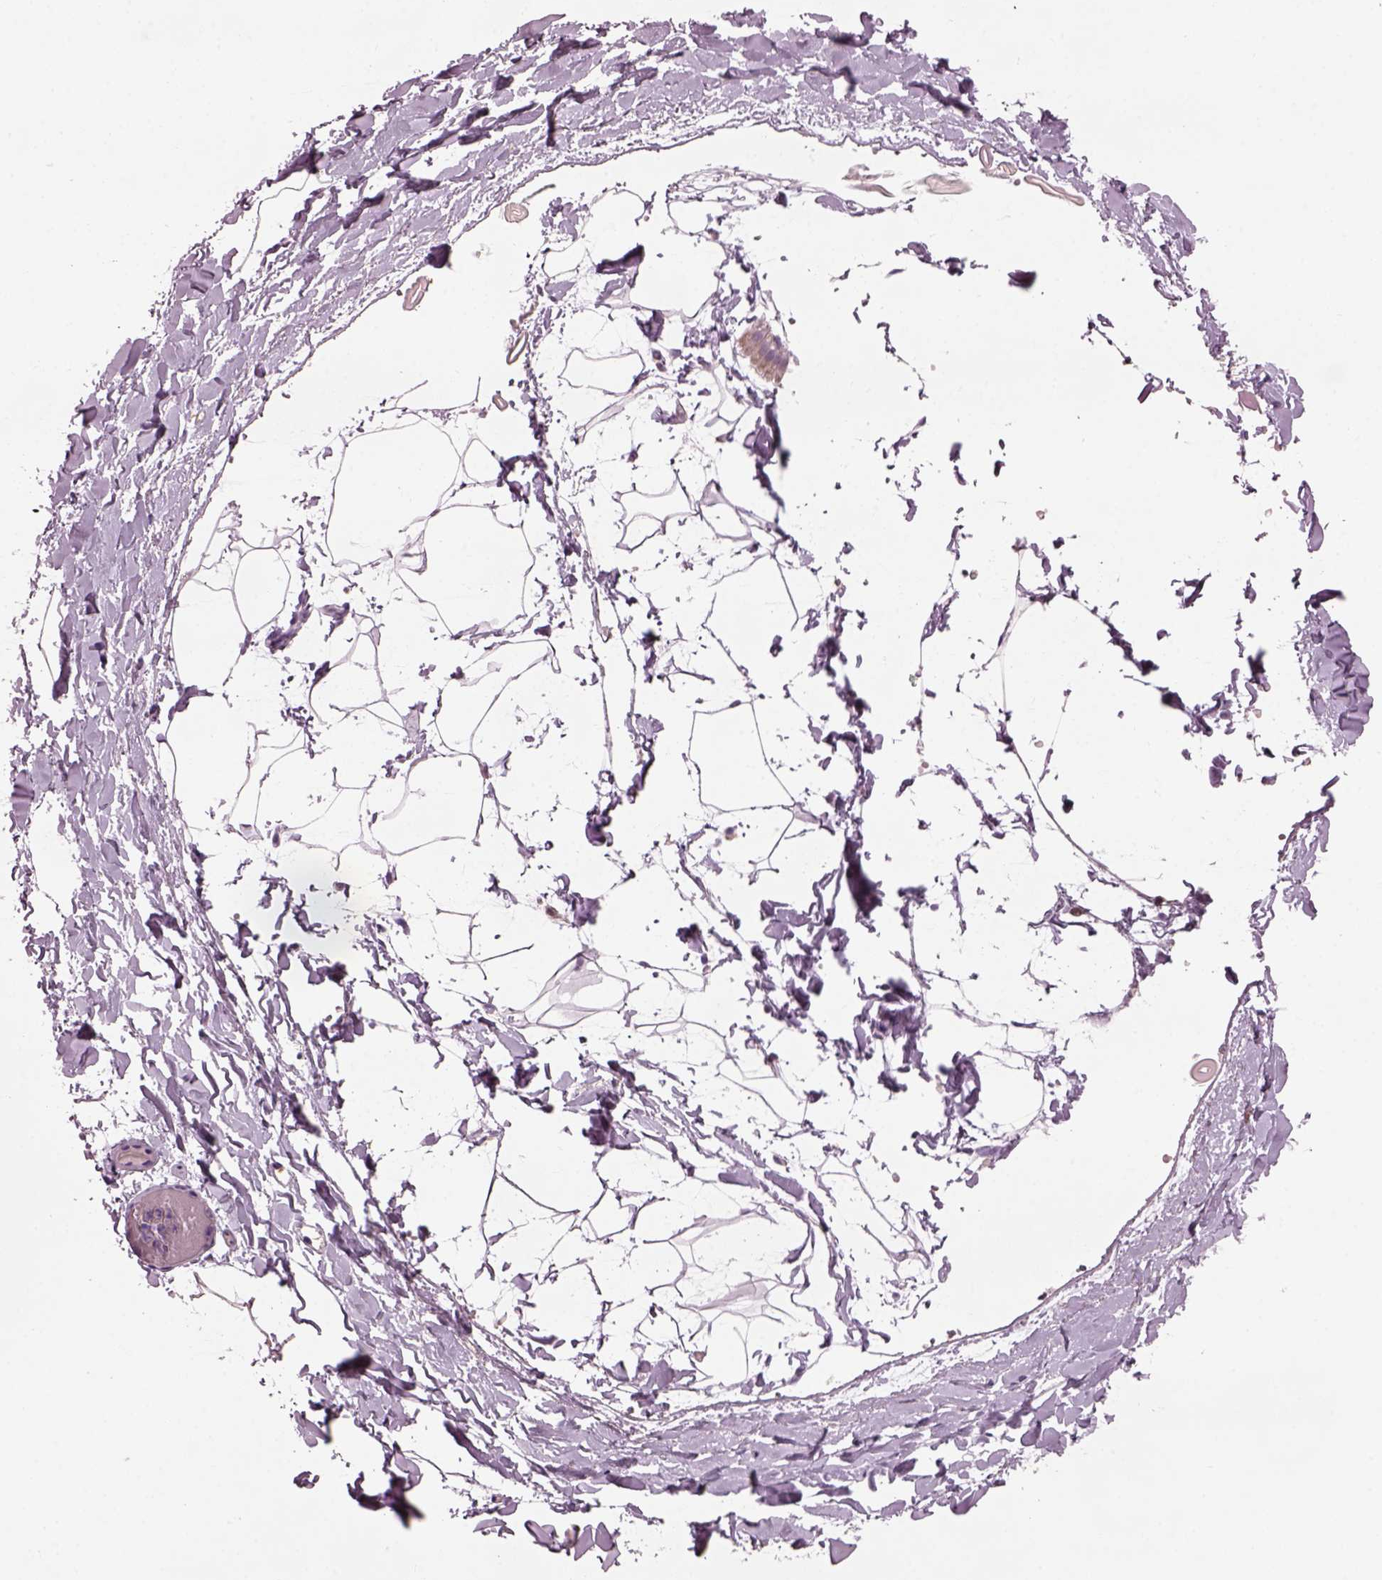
{"staining": {"intensity": "negative", "quantity": "none", "location": "none"}, "tissue": "adipose tissue", "cell_type": "Adipocytes", "image_type": "normal", "snomed": [{"axis": "morphology", "description": "Normal tissue, NOS"}, {"axis": "topography", "description": "Gallbladder"}, {"axis": "topography", "description": "Peripheral nerve tissue"}], "caption": "Immunohistochemical staining of normal adipose tissue reveals no significant expression in adipocytes.", "gene": "PRR9", "patient": {"sex": "female", "age": 45}}